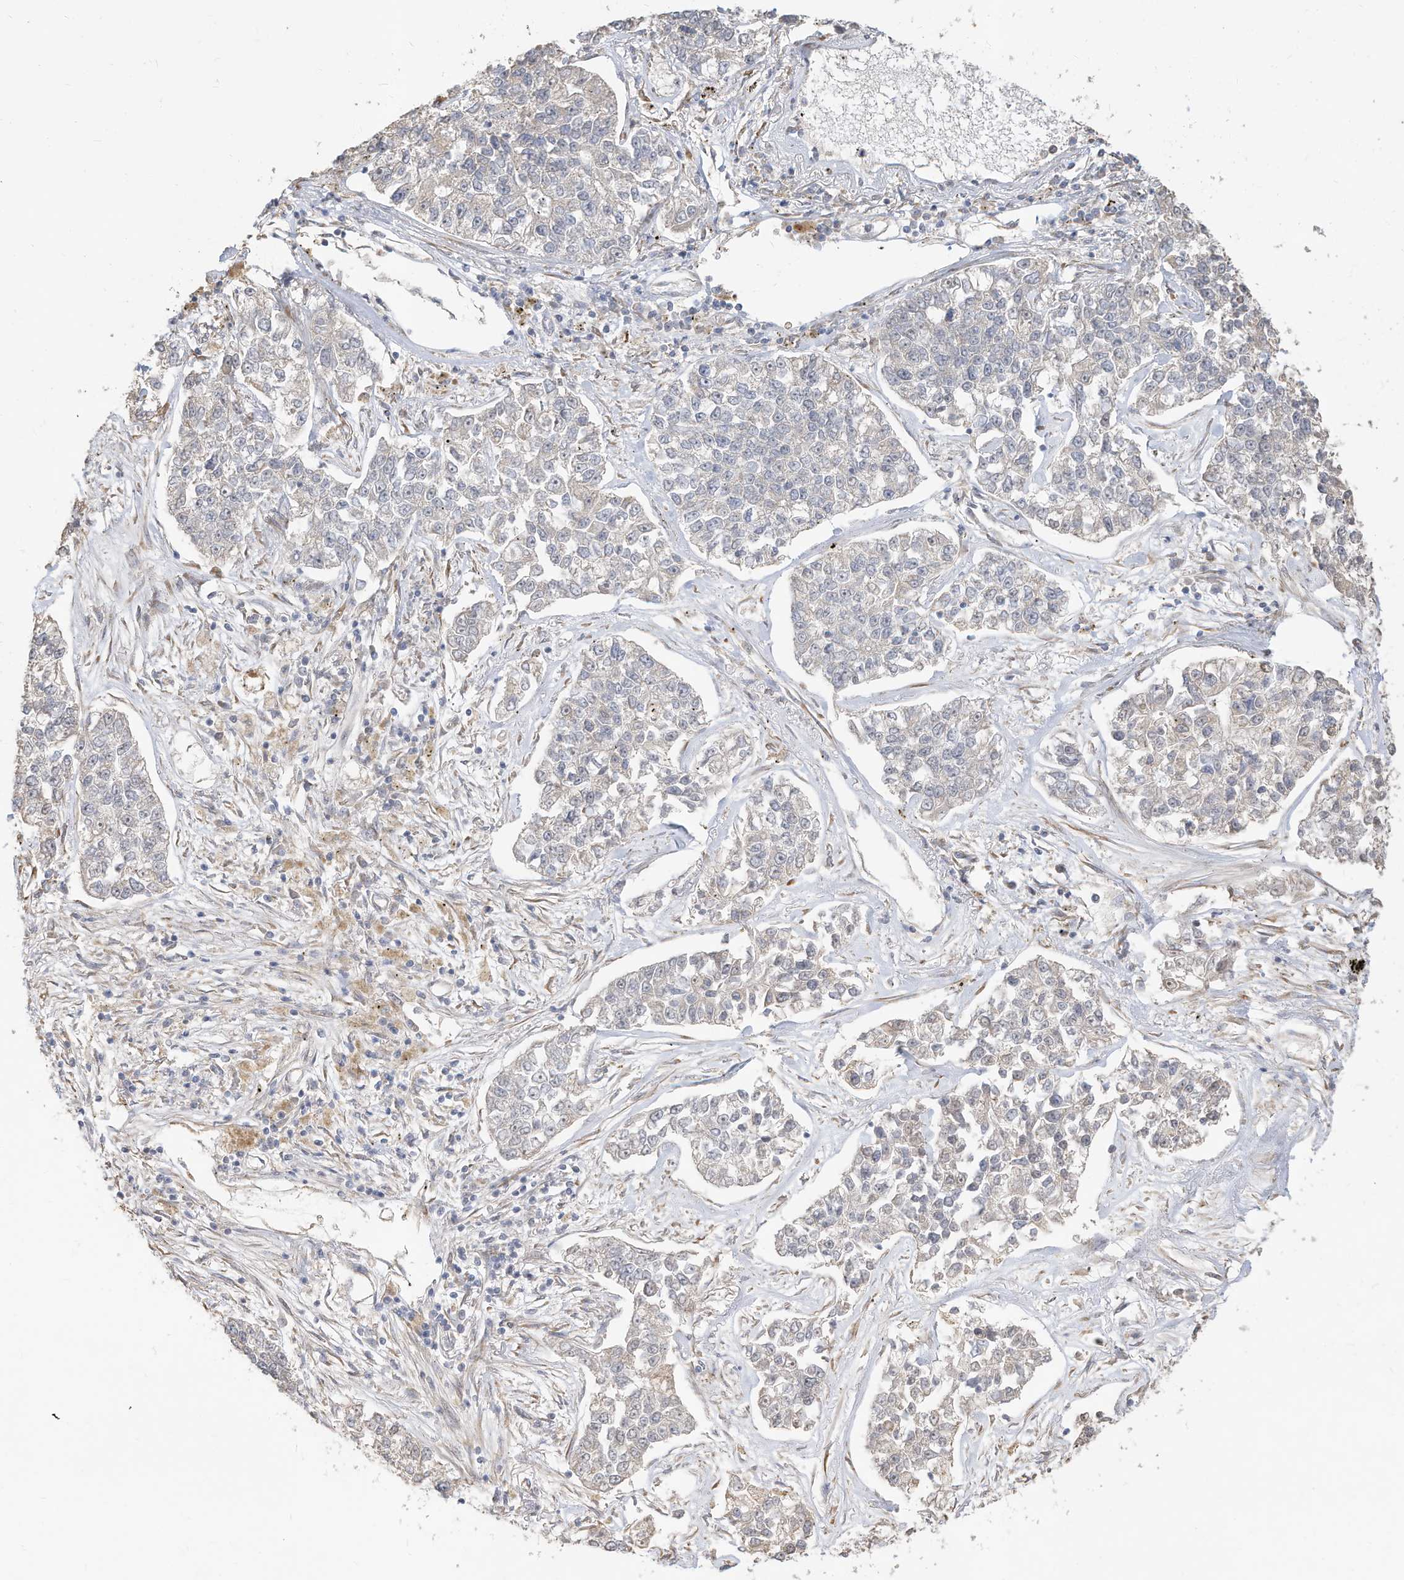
{"staining": {"intensity": "negative", "quantity": "none", "location": "none"}, "tissue": "lung cancer", "cell_type": "Tumor cells", "image_type": "cancer", "snomed": [{"axis": "morphology", "description": "Adenocarcinoma, NOS"}, {"axis": "topography", "description": "Lung"}], "caption": "High magnification brightfield microscopy of adenocarcinoma (lung) stained with DAB (3,3'-diaminobenzidine) (brown) and counterstained with hematoxylin (blue): tumor cells show no significant expression. (Stains: DAB IHC with hematoxylin counter stain, Microscopy: brightfield microscopy at high magnification).", "gene": "CAGE1", "patient": {"sex": "male", "age": 49}}